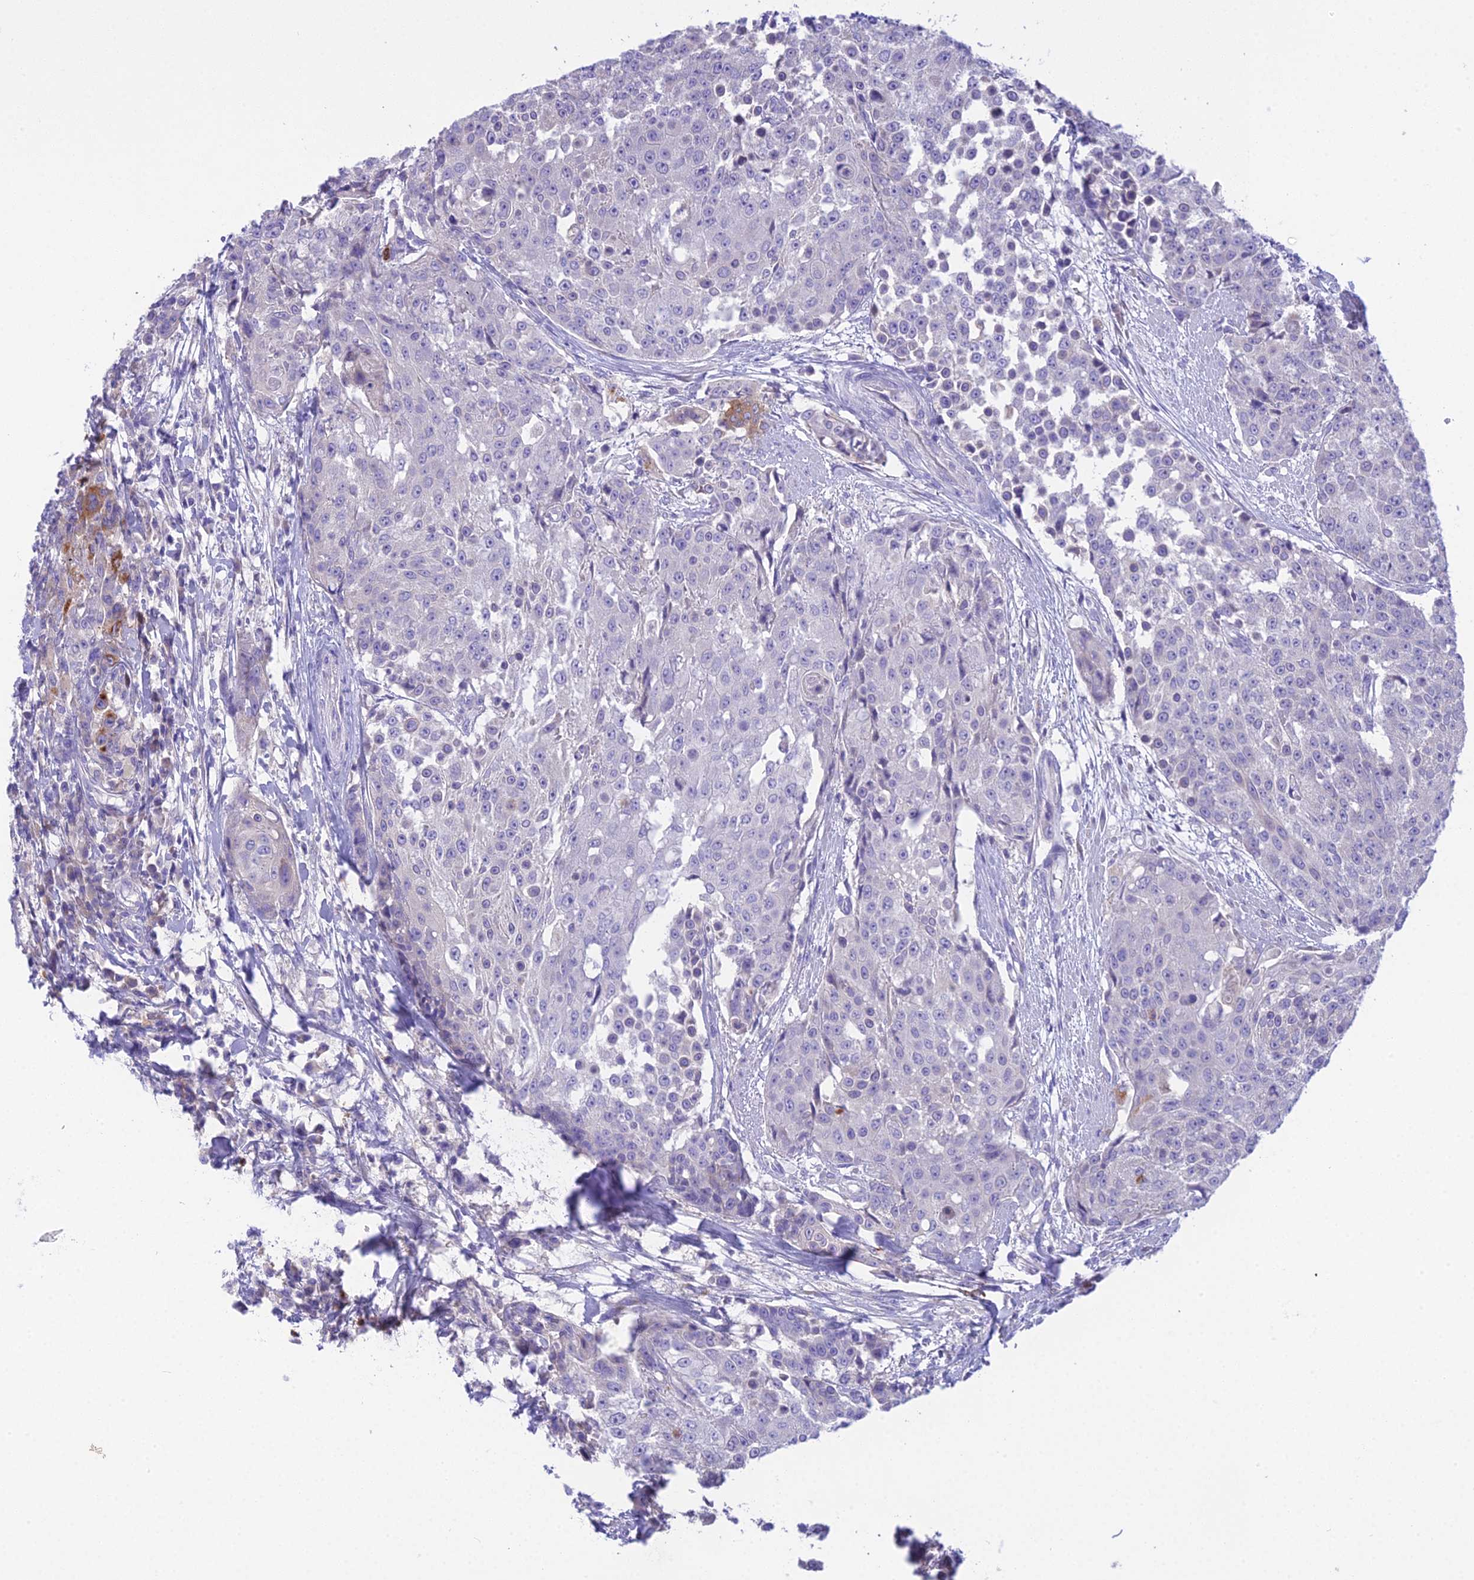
{"staining": {"intensity": "negative", "quantity": "none", "location": "none"}, "tissue": "urothelial cancer", "cell_type": "Tumor cells", "image_type": "cancer", "snomed": [{"axis": "morphology", "description": "Urothelial carcinoma, High grade"}, {"axis": "topography", "description": "Urinary bladder"}], "caption": "Tumor cells show no significant staining in urothelial carcinoma (high-grade).", "gene": "KIAA0408", "patient": {"sex": "female", "age": 63}}